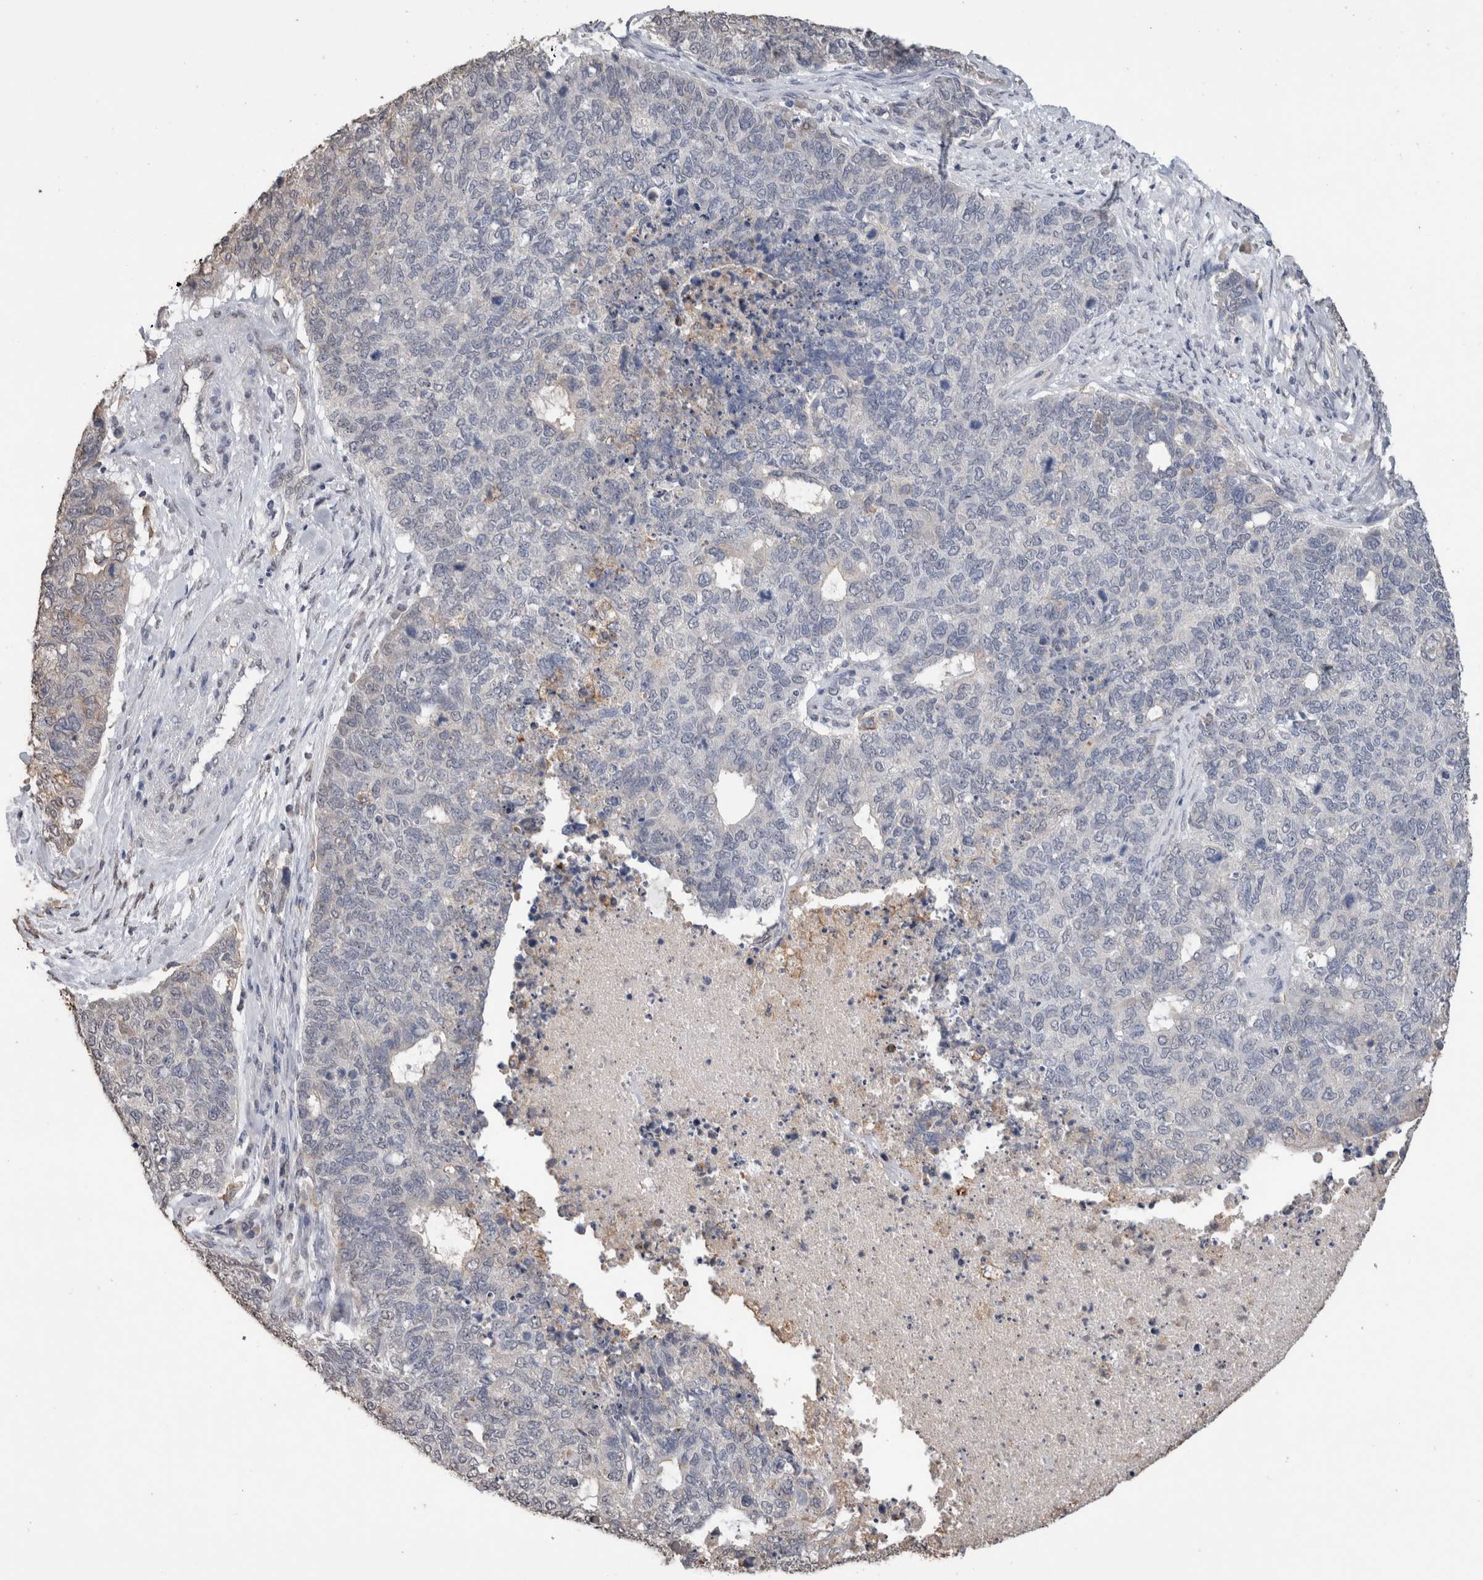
{"staining": {"intensity": "negative", "quantity": "none", "location": "none"}, "tissue": "cervical cancer", "cell_type": "Tumor cells", "image_type": "cancer", "snomed": [{"axis": "morphology", "description": "Squamous cell carcinoma, NOS"}, {"axis": "topography", "description": "Cervix"}], "caption": "There is no significant positivity in tumor cells of squamous cell carcinoma (cervical). (DAB immunohistochemistry with hematoxylin counter stain).", "gene": "S100A10", "patient": {"sex": "female", "age": 63}}